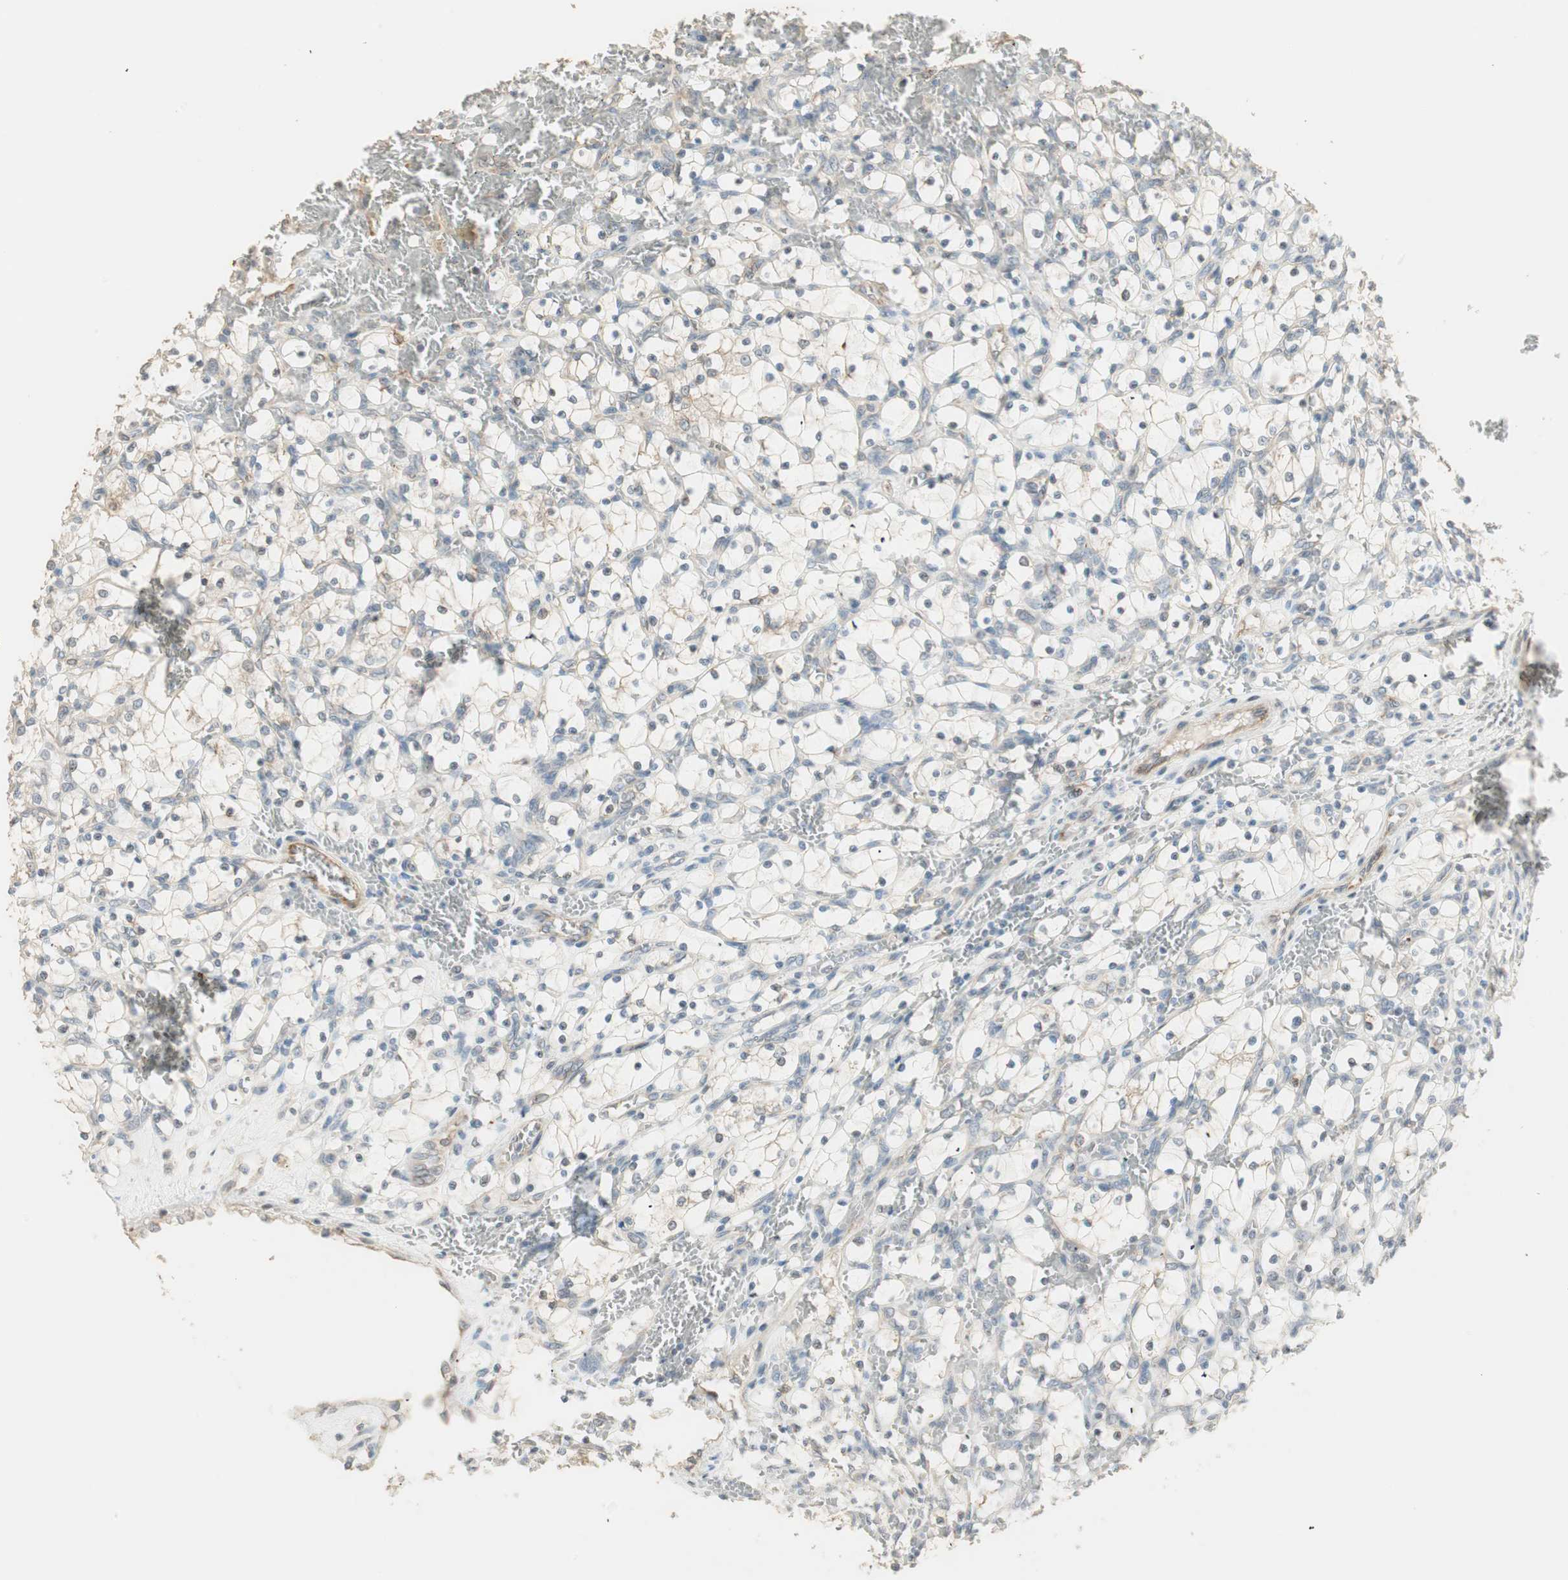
{"staining": {"intensity": "weak", "quantity": "25%-75%", "location": "cytoplasmic/membranous"}, "tissue": "renal cancer", "cell_type": "Tumor cells", "image_type": "cancer", "snomed": [{"axis": "morphology", "description": "Adenocarcinoma, NOS"}, {"axis": "topography", "description": "Kidney"}], "caption": "Renal cancer (adenocarcinoma) was stained to show a protein in brown. There is low levels of weak cytoplasmic/membranous staining in approximately 25%-75% of tumor cells. Using DAB (3,3'-diaminobenzidine) (brown) and hematoxylin (blue) stains, captured at high magnification using brightfield microscopy.", "gene": "TASOR", "patient": {"sex": "female", "age": 69}}